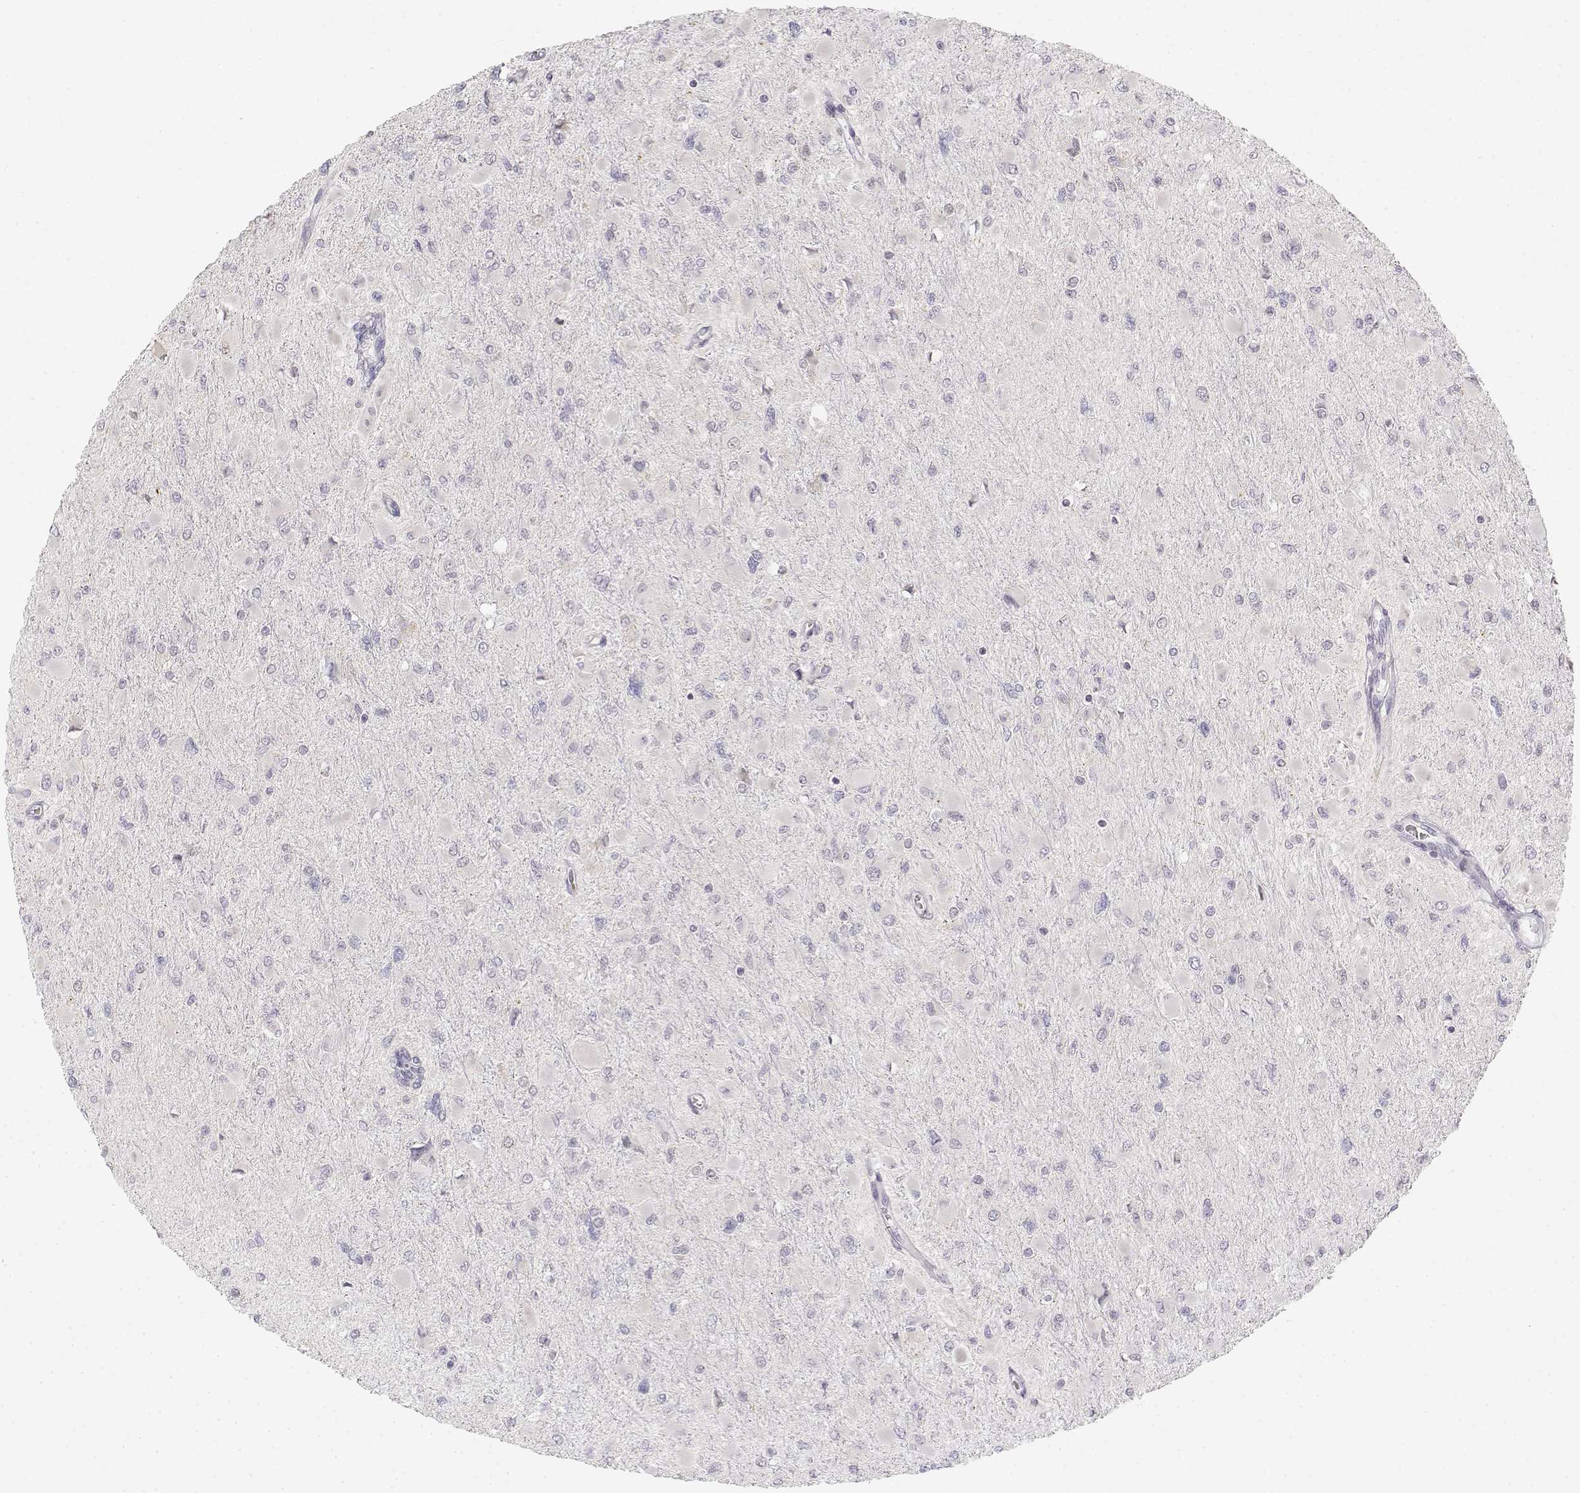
{"staining": {"intensity": "negative", "quantity": "none", "location": "none"}, "tissue": "glioma", "cell_type": "Tumor cells", "image_type": "cancer", "snomed": [{"axis": "morphology", "description": "Glioma, malignant, High grade"}, {"axis": "topography", "description": "Cerebral cortex"}], "caption": "Immunohistochemistry (IHC) histopathology image of neoplastic tissue: human malignant glioma (high-grade) stained with DAB (3,3'-diaminobenzidine) reveals no significant protein positivity in tumor cells. (Immunohistochemistry (IHC), brightfield microscopy, high magnification).", "gene": "GLIPR1L2", "patient": {"sex": "female", "age": 36}}